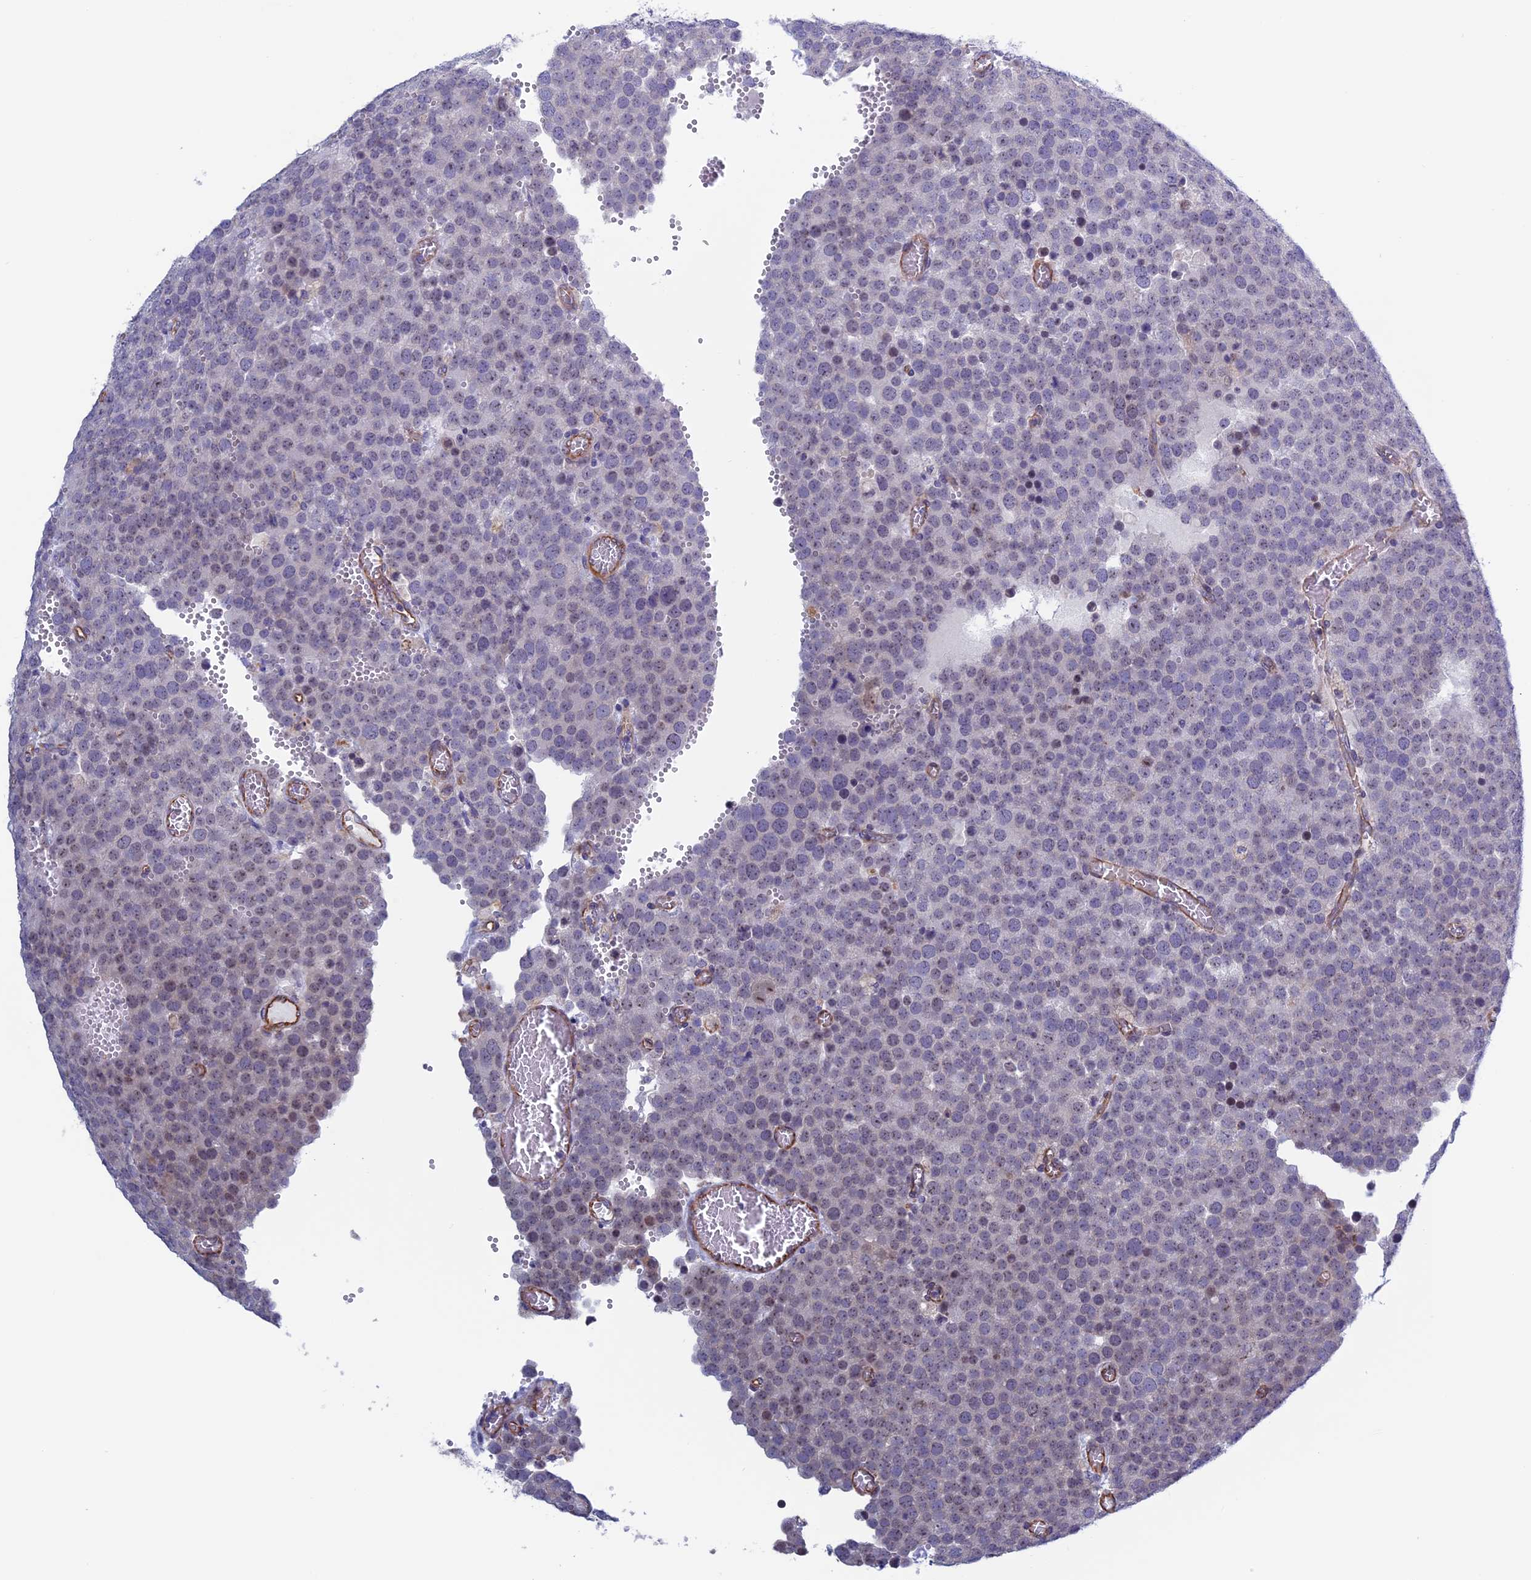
{"staining": {"intensity": "negative", "quantity": "none", "location": "none"}, "tissue": "testis cancer", "cell_type": "Tumor cells", "image_type": "cancer", "snomed": [{"axis": "morphology", "description": "Normal tissue, NOS"}, {"axis": "morphology", "description": "Seminoma, NOS"}, {"axis": "topography", "description": "Testis"}], "caption": "A high-resolution photomicrograph shows immunohistochemistry staining of testis cancer (seminoma), which exhibits no significant staining in tumor cells.", "gene": "BCL2L10", "patient": {"sex": "male", "age": 71}}